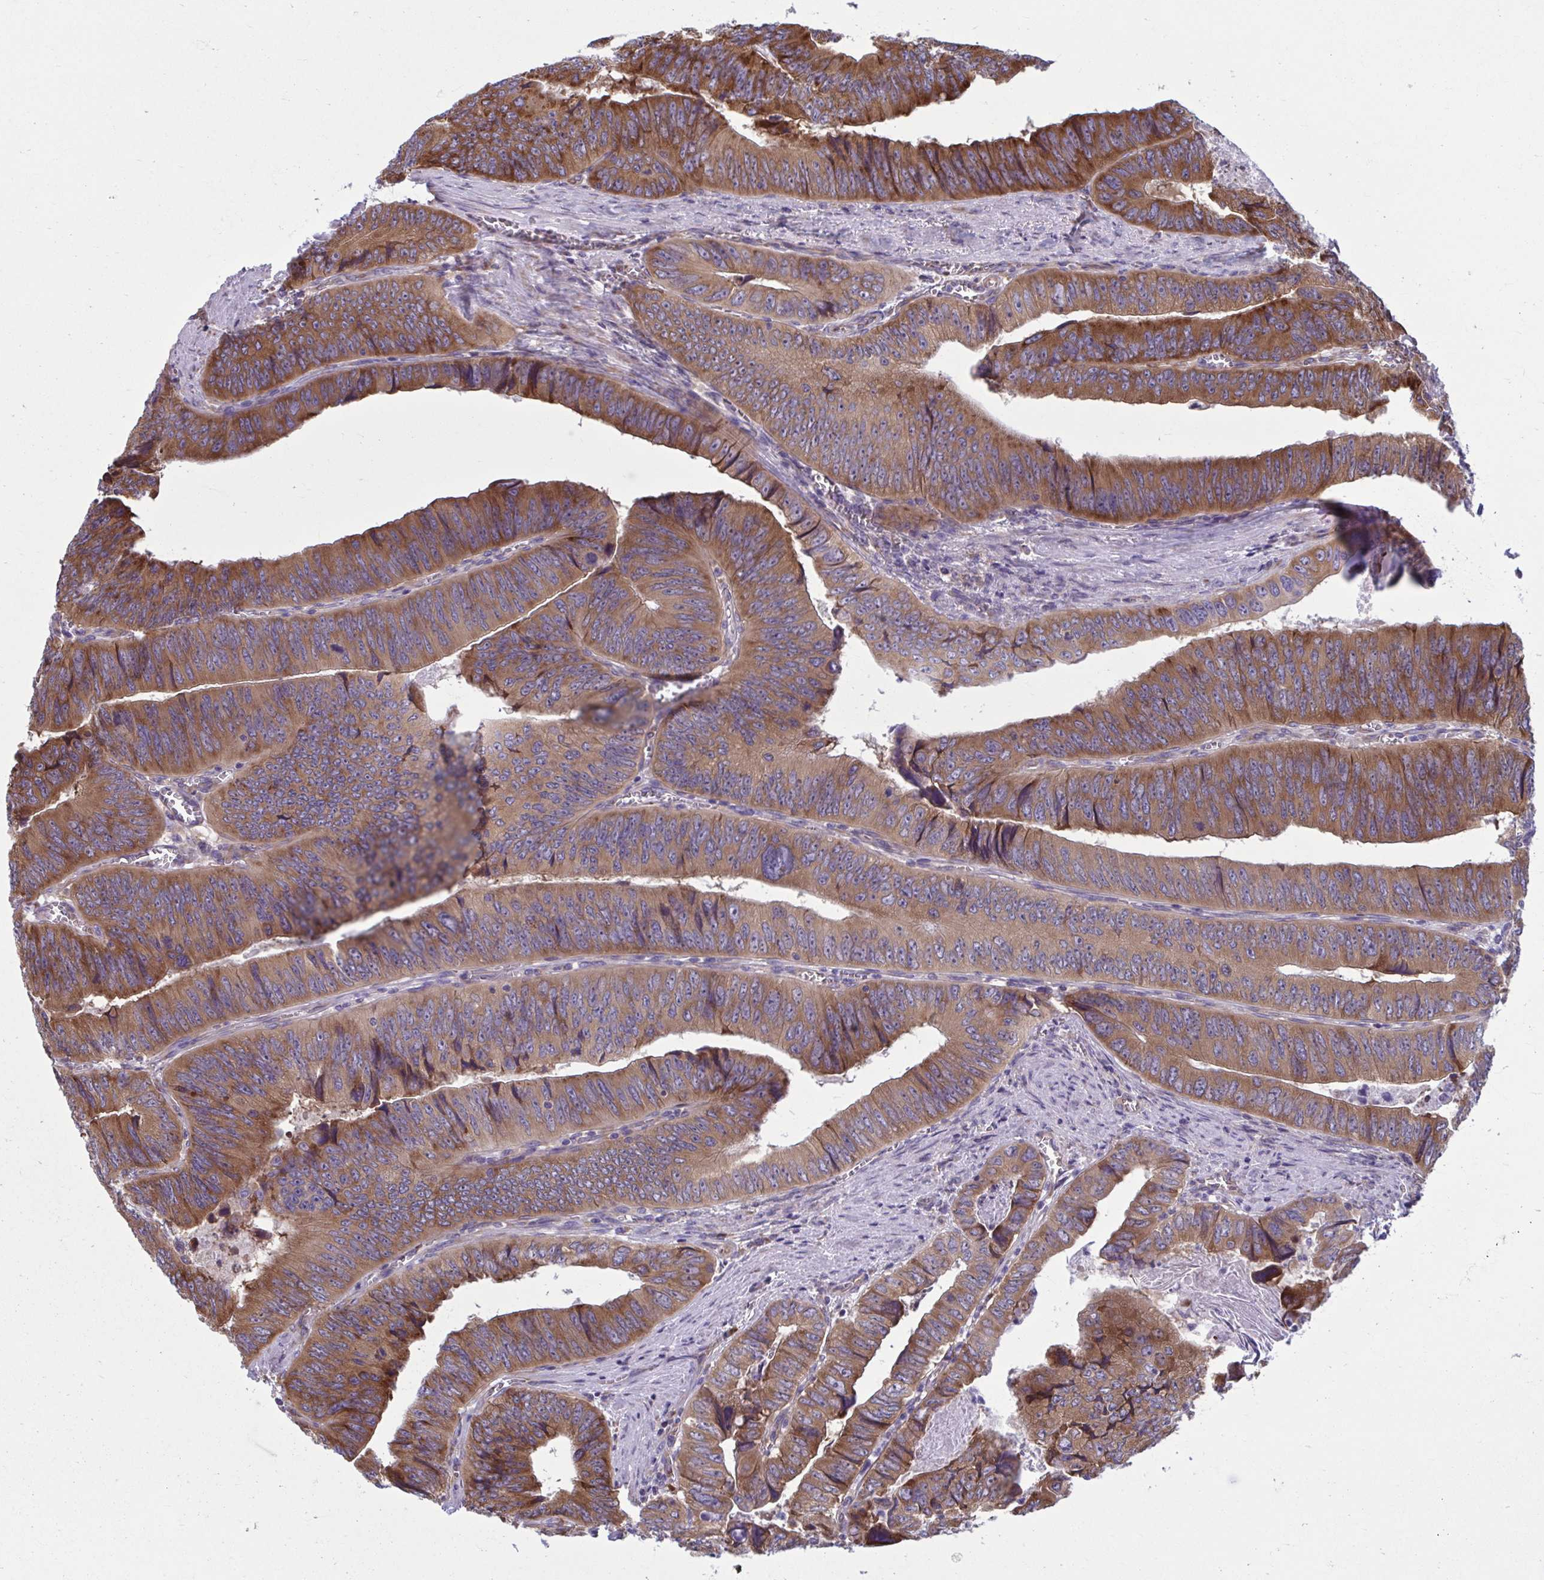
{"staining": {"intensity": "moderate", "quantity": ">75%", "location": "cytoplasmic/membranous"}, "tissue": "colorectal cancer", "cell_type": "Tumor cells", "image_type": "cancer", "snomed": [{"axis": "morphology", "description": "Adenocarcinoma, NOS"}, {"axis": "topography", "description": "Colon"}], "caption": "IHC (DAB (3,3'-diaminobenzidine)) staining of human colorectal adenocarcinoma reveals moderate cytoplasmic/membranous protein expression in approximately >75% of tumor cells.", "gene": "RPS16", "patient": {"sex": "female", "age": 84}}